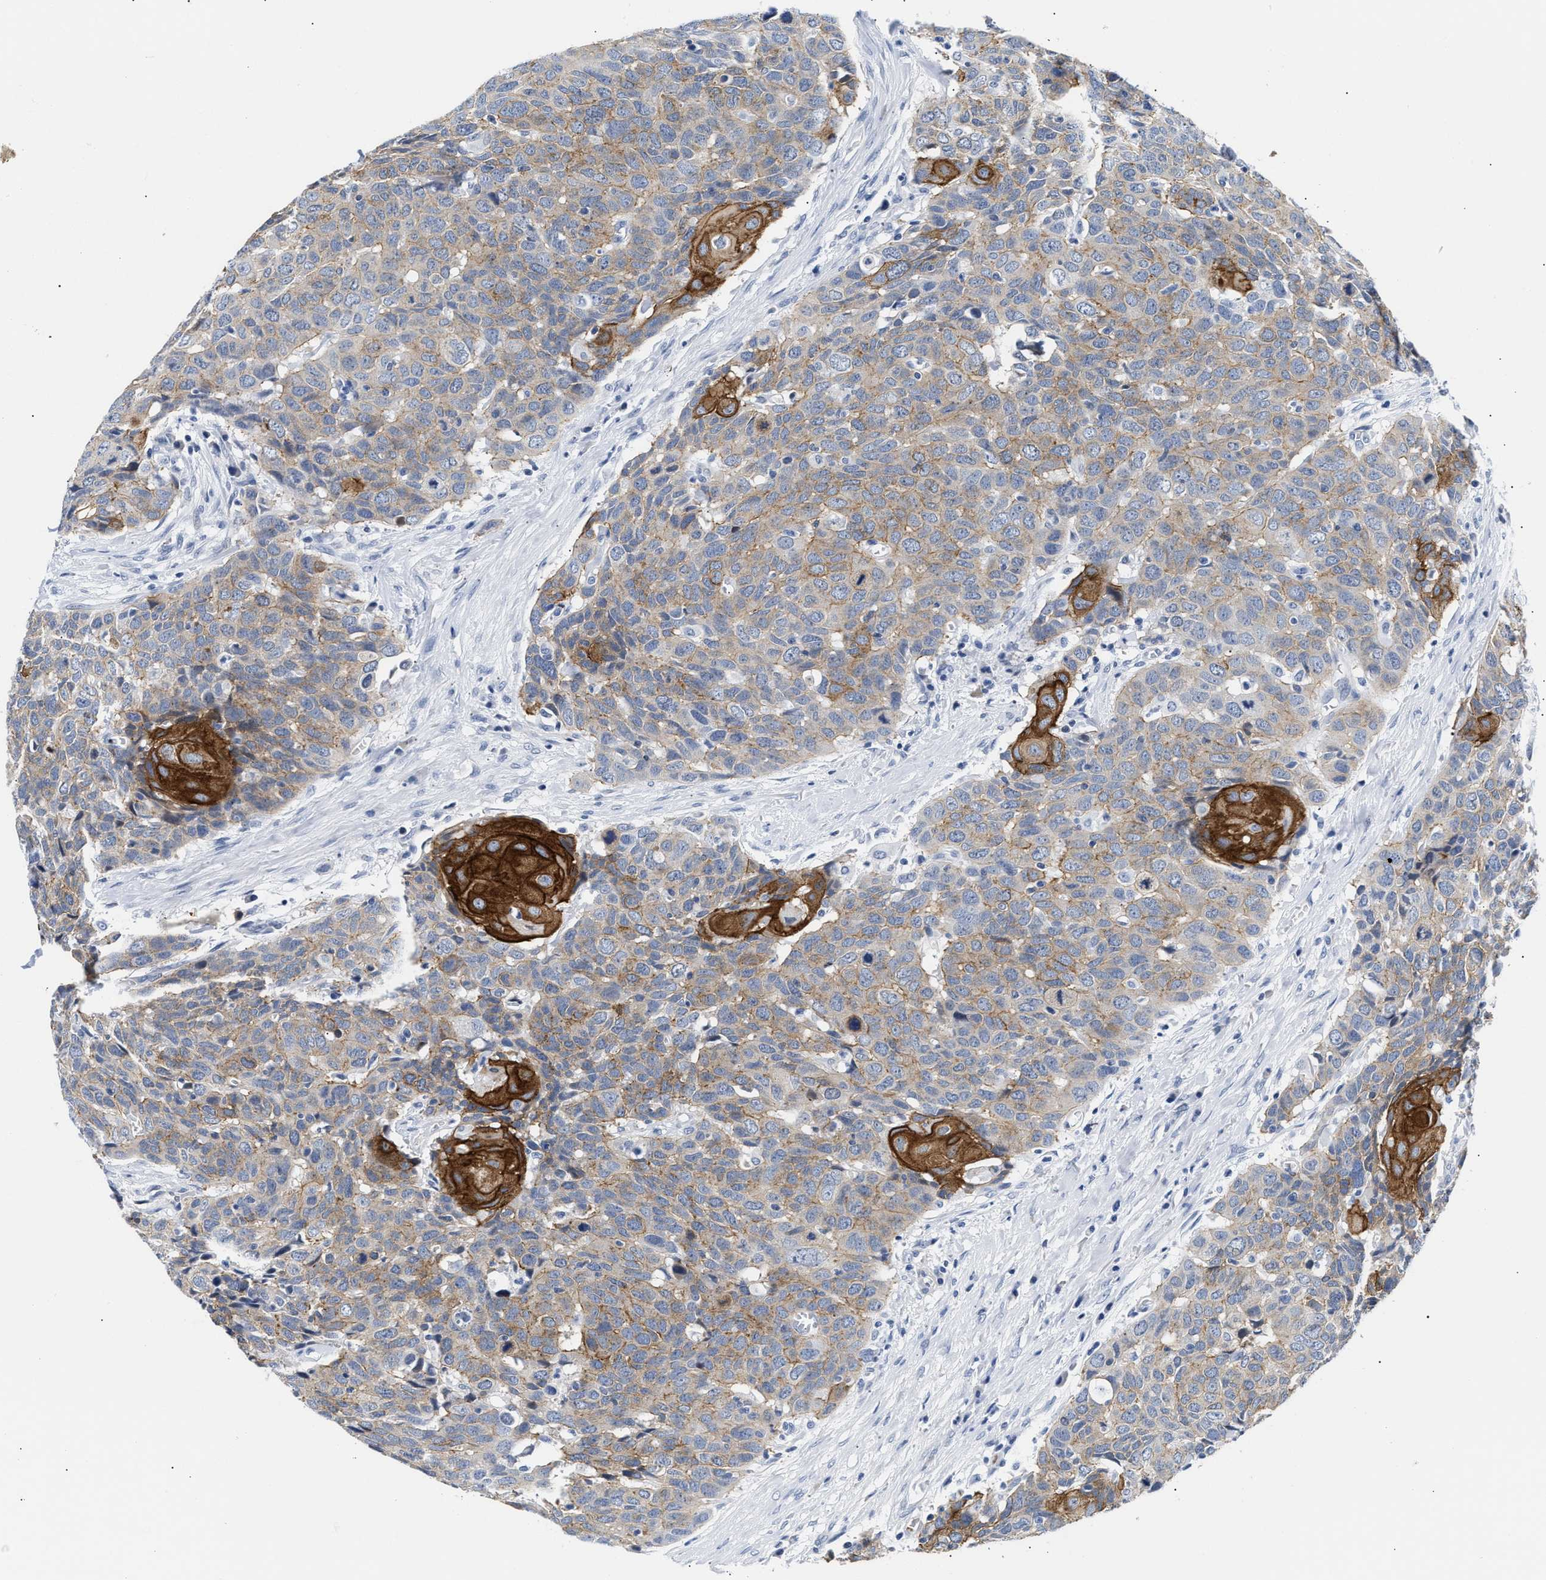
{"staining": {"intensity": "moderate", "quantity": ">75%", "location": "cytoplasmic/membranous"}, "tissue": "head and neck cancer", "cell_type": "Tumor cells", "image_type": "cancer", "snomed": [{"axis": "morphology", "description": "Squamous cell carcinoma, NOS"}, {"axis": "topography", "description": "Head-Neck"}], "caption": "Immunohistochemical staining of human squamous cell carcinoma (head and neck) reveals medium levels of moderate cytoplasmic/membranous protein staining in about >75% of tumor cells.", "gene": "TRIM29", "patient": {"sex": "male", "age": 66}}